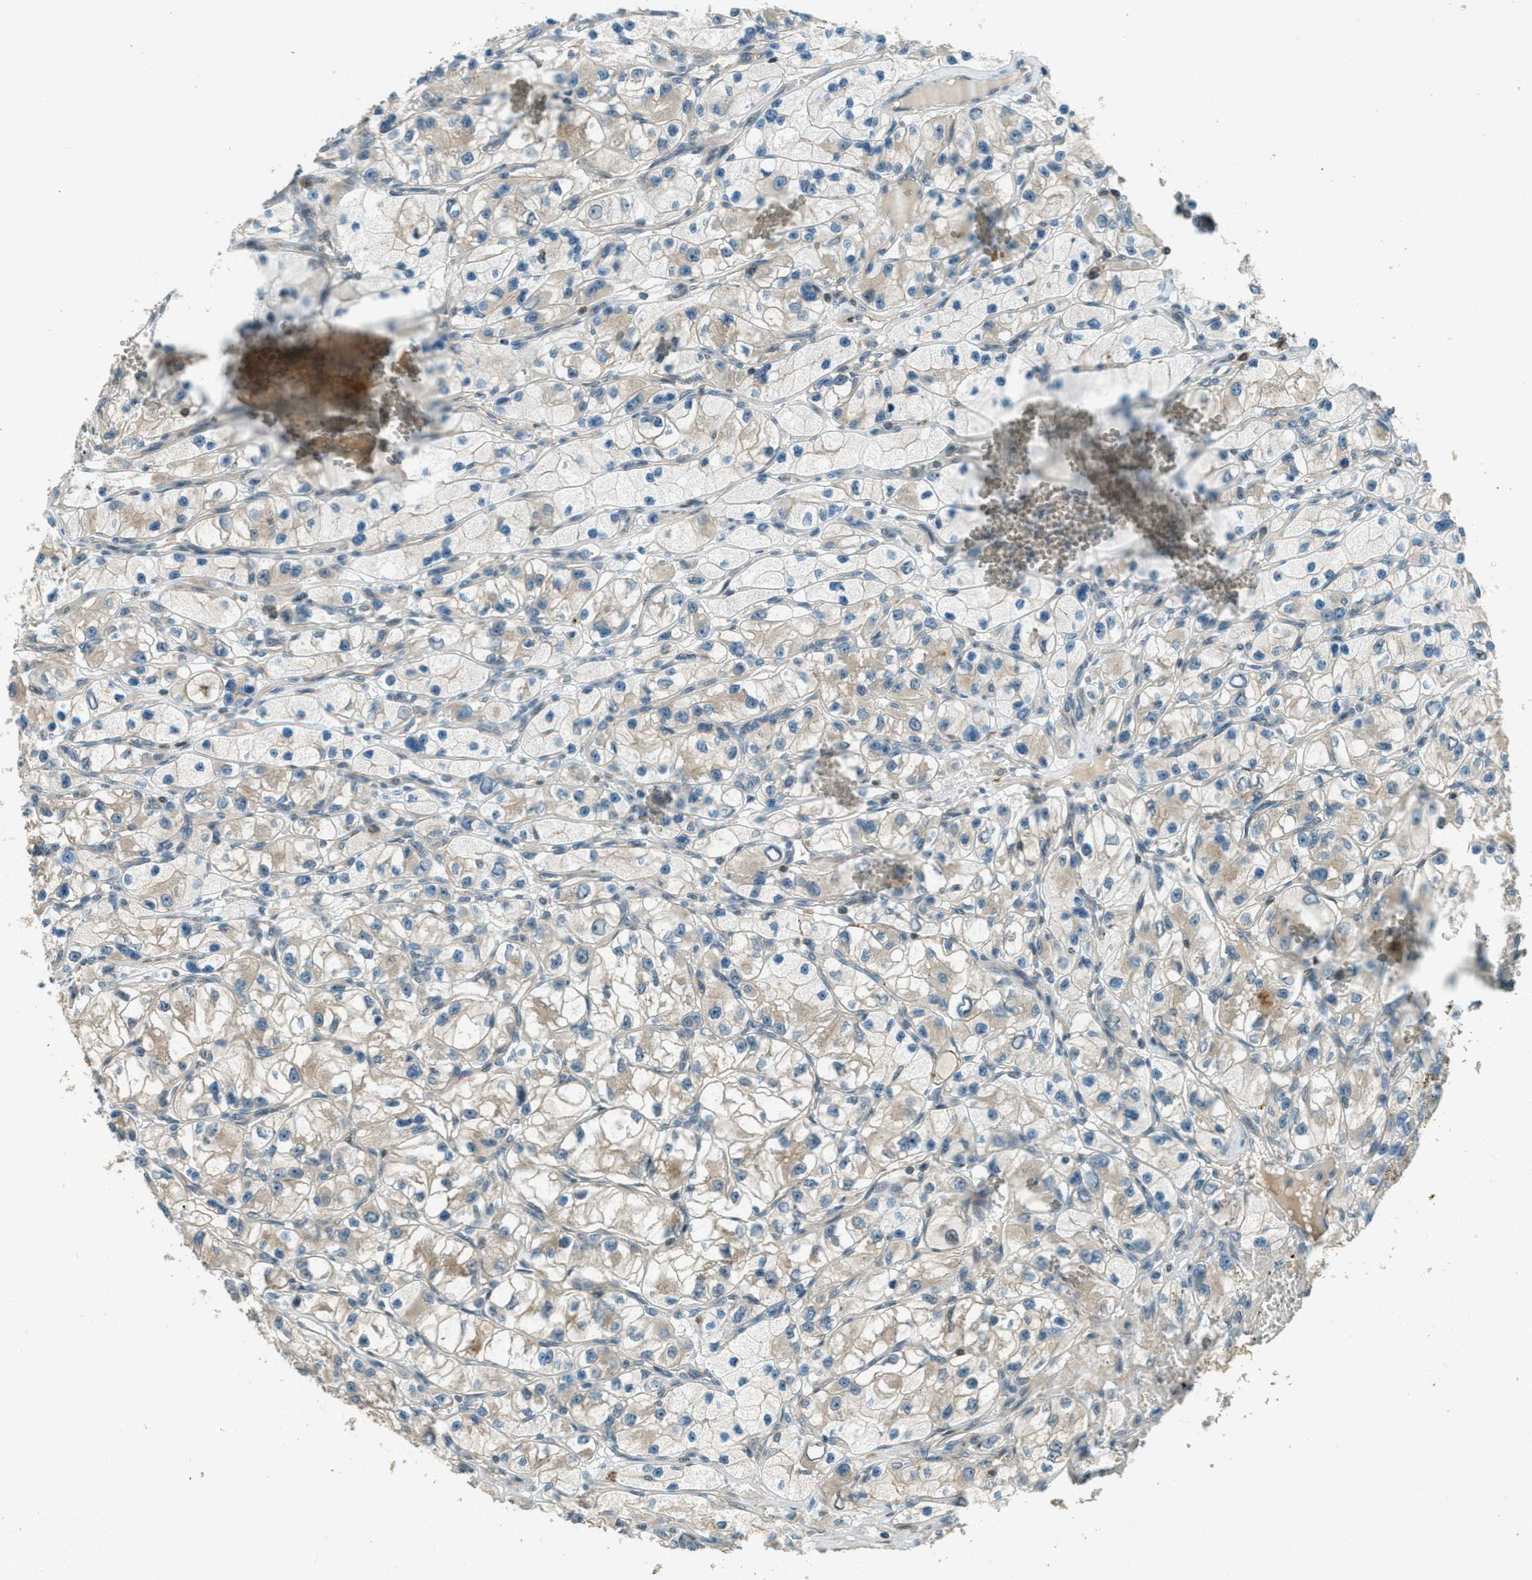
{"staining": {"intensity": "weak", "quantity": "<25%", "location": "cytoplasmic/membranous"}, "tissue": "renal cancer", "cell_type": "Tumor cells", "image_type": "cancer", "snomed": [{"axis": "morphology", "description": "Adenocarcinoma, NOS"}, {"axis": "topography", "description": "Kidney"}], "caption": "High power microscopy histopathology image of an immunohistochemistry photomicrograph of renal cancer (adenocarcinoma), revealing no significant expression in tumor cells.", "gene": "PTPN23", "patient": {"sex": "female", "age": 57}}